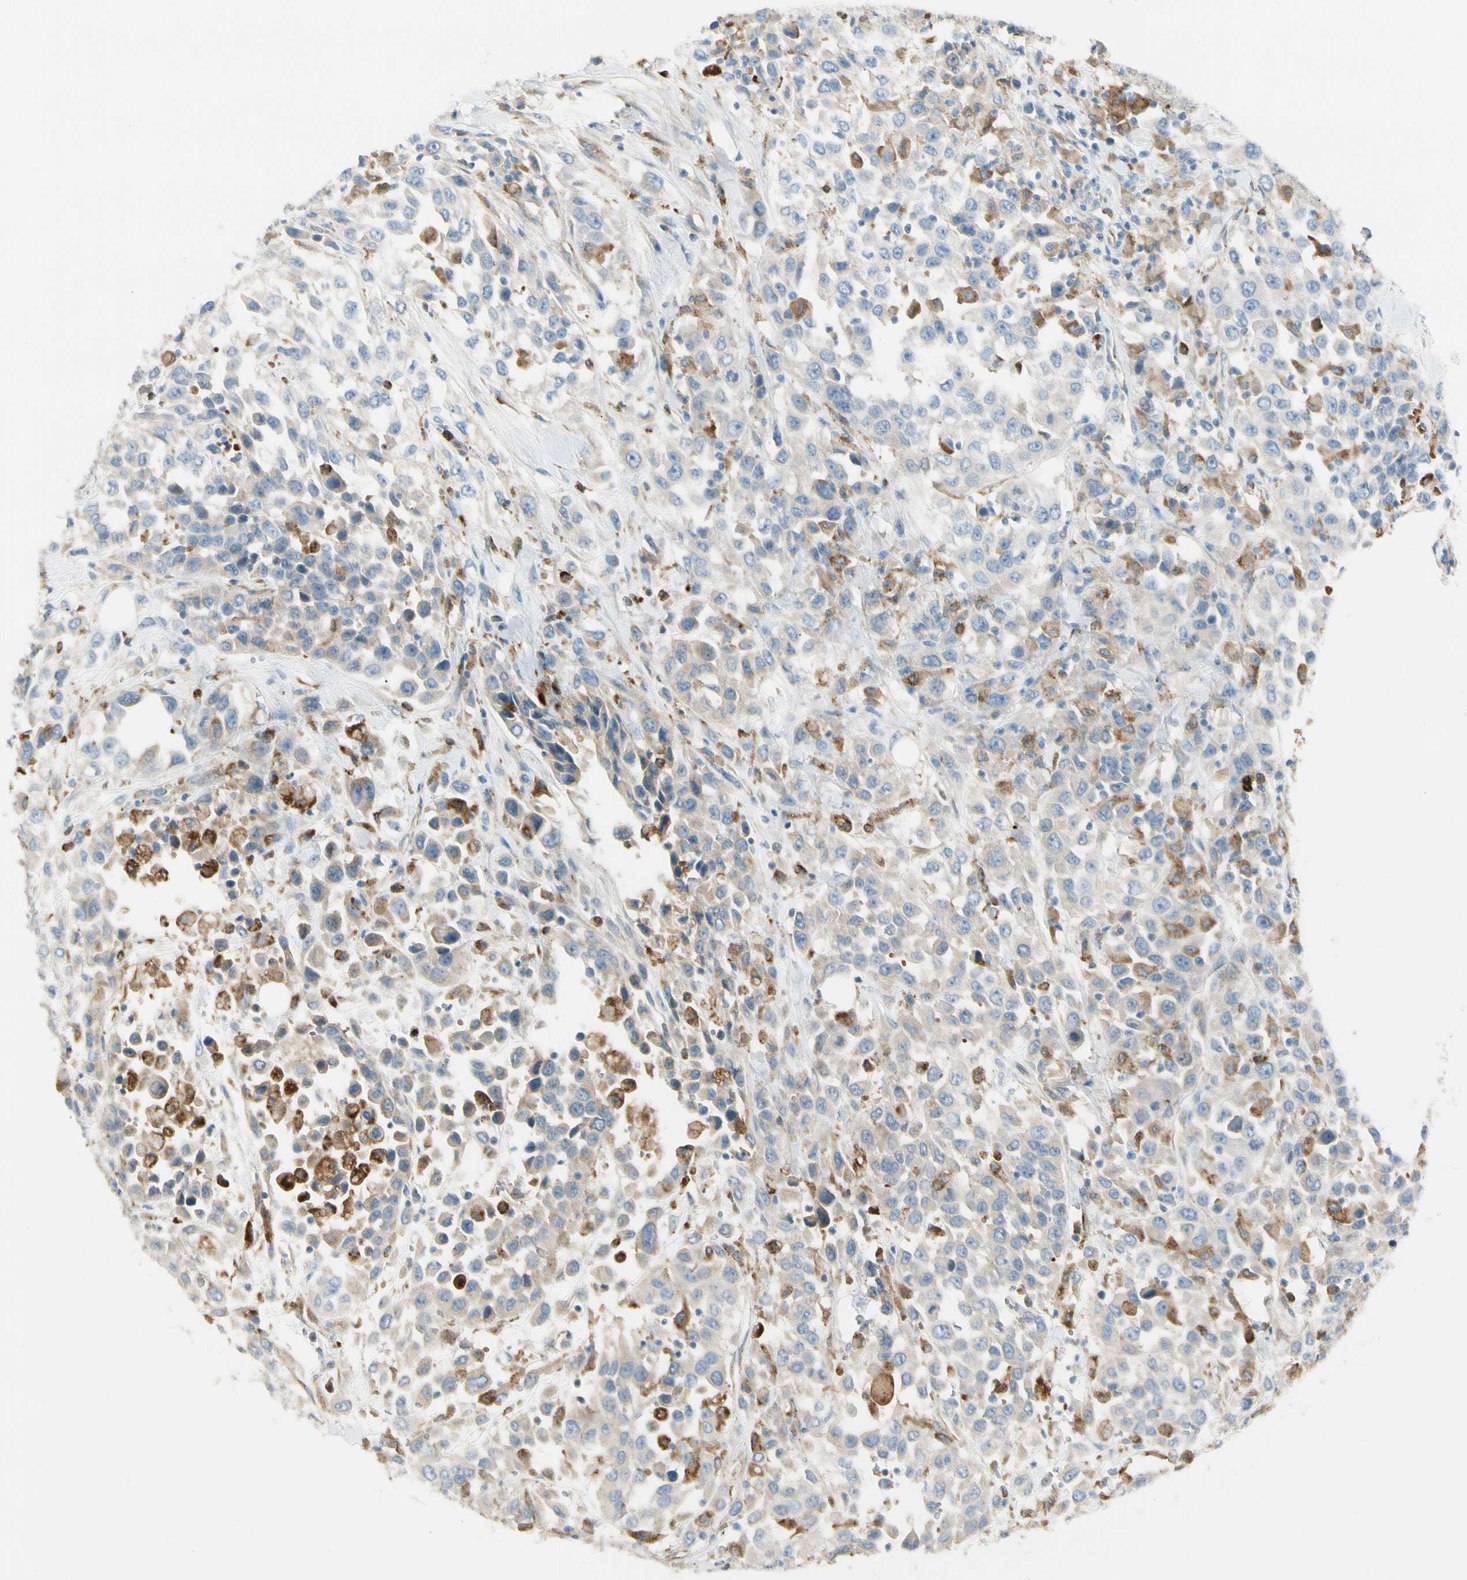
{"staining": {"intensity": "moderate", "quantity": "25%-75%", "location": "cytoplasmic/membranous"}, "tissue": "urothelial cancer", "cell_type": "Tumor cells", "image_type": "cancer", "snomed": [{"axis": "morphology", "description": "Urothelial carcinoma, High grade"}, {"axis": "topography", "description": "Urinary bladder"}], "caption": "Immunohistochemical staining of human high-grade urothelial carcinoma shows medium levels of moderate cytoplasmic/membranous protein staining in approximately 25%-75% of tumor cells.", "gene": "LPCAT2", "patient": {"sex": "female", "age": 80}}